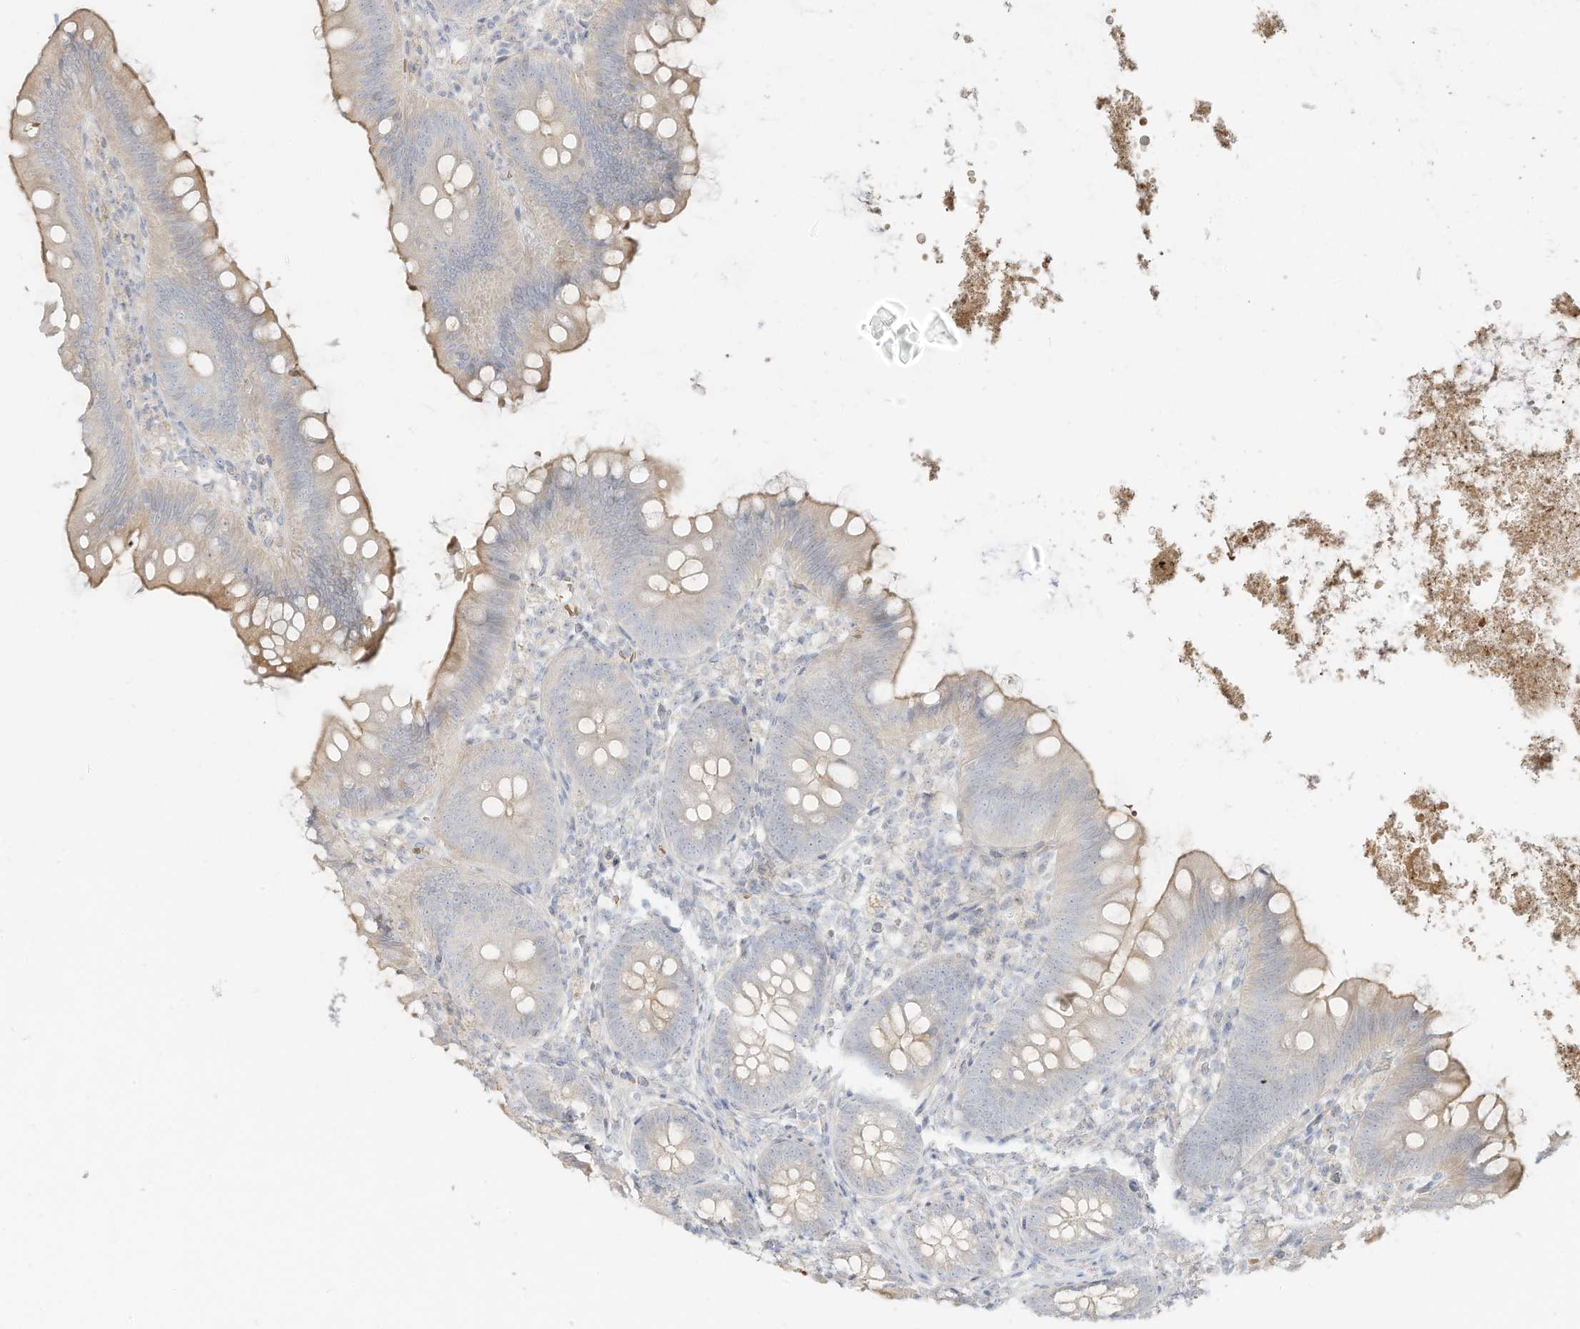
{"staining": {"intensity": "moderate", "quantity": "<25%", "location": "cytoplasmic/membranous"}, "tissue": "appendix", "cell_type": "Glandular cells", "image_type": "normal", "snomed": [{"axis": "morphology", "description": "Normal tissue, NOS"}, {"axis": "topography", "description": "Appendix"}], "caption": "Benign appendix exhibits moderate cytoplasmic/membranous expression in approximately <25% of glandular cells, visualized by immunohistochemistry. (DAB = brown stain, brightfield microscopy at high magnification).", "gene": "OFD1", "patient": {"sex": "female", "age": 62}}